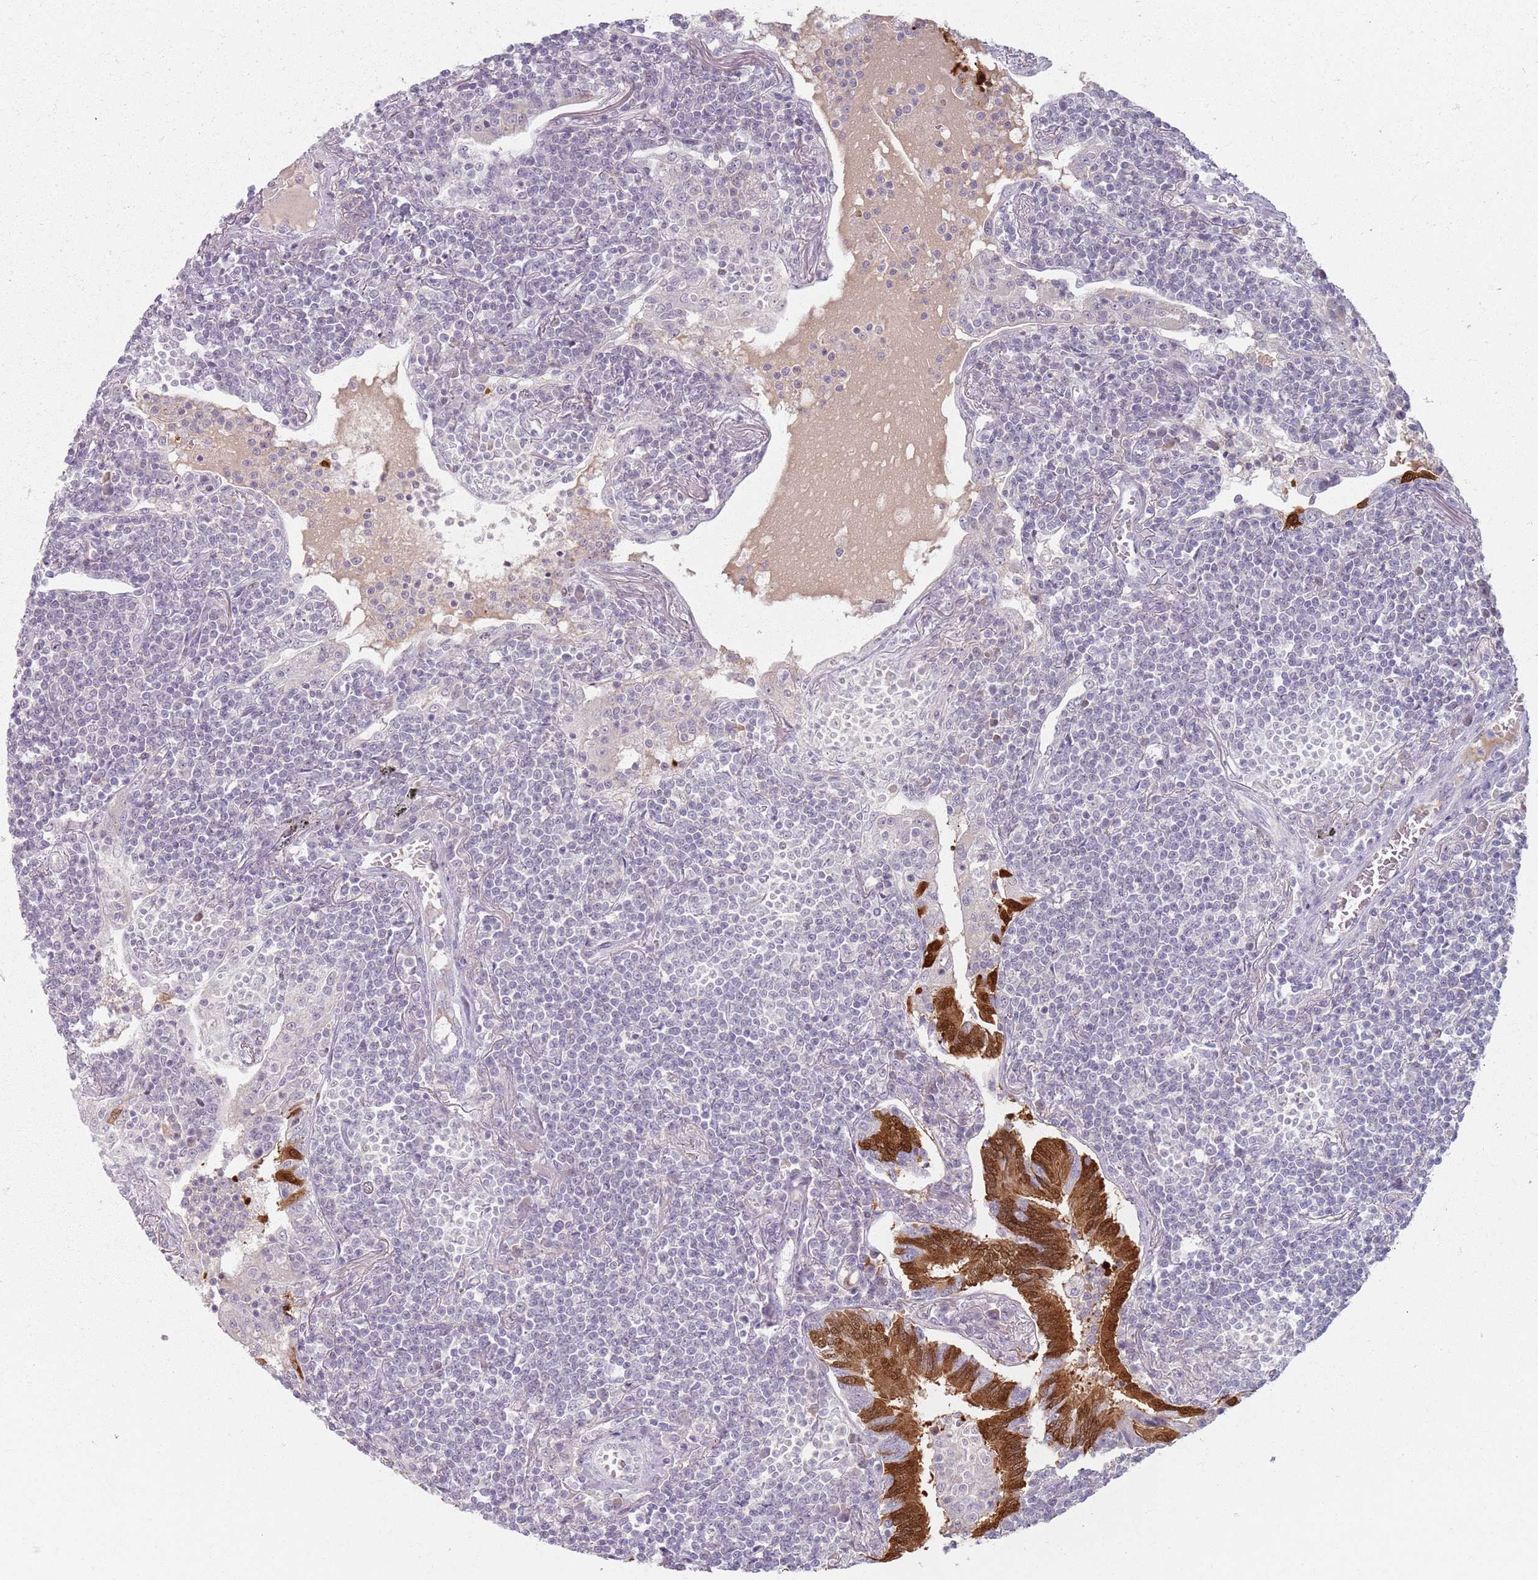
{"staining": {"intensity": "negative", "quantity": "none", "location": "none"}, "tissue": "lymphoma", "cell_type": "Tumor cells", "image_type": "cancer", "snomed": [{"axis": "morphology", "description": "Malignant lymphoma, non-Hodgkin's type, Low grade"}, {"axis": "topography", "description": "Lung"}], "caption": "Immunohistochemical staining of lymphoma displays no significant positivity in tumor cells.", "gene": "CRIPT", "patient": {"sex": "female", "age": 71}}